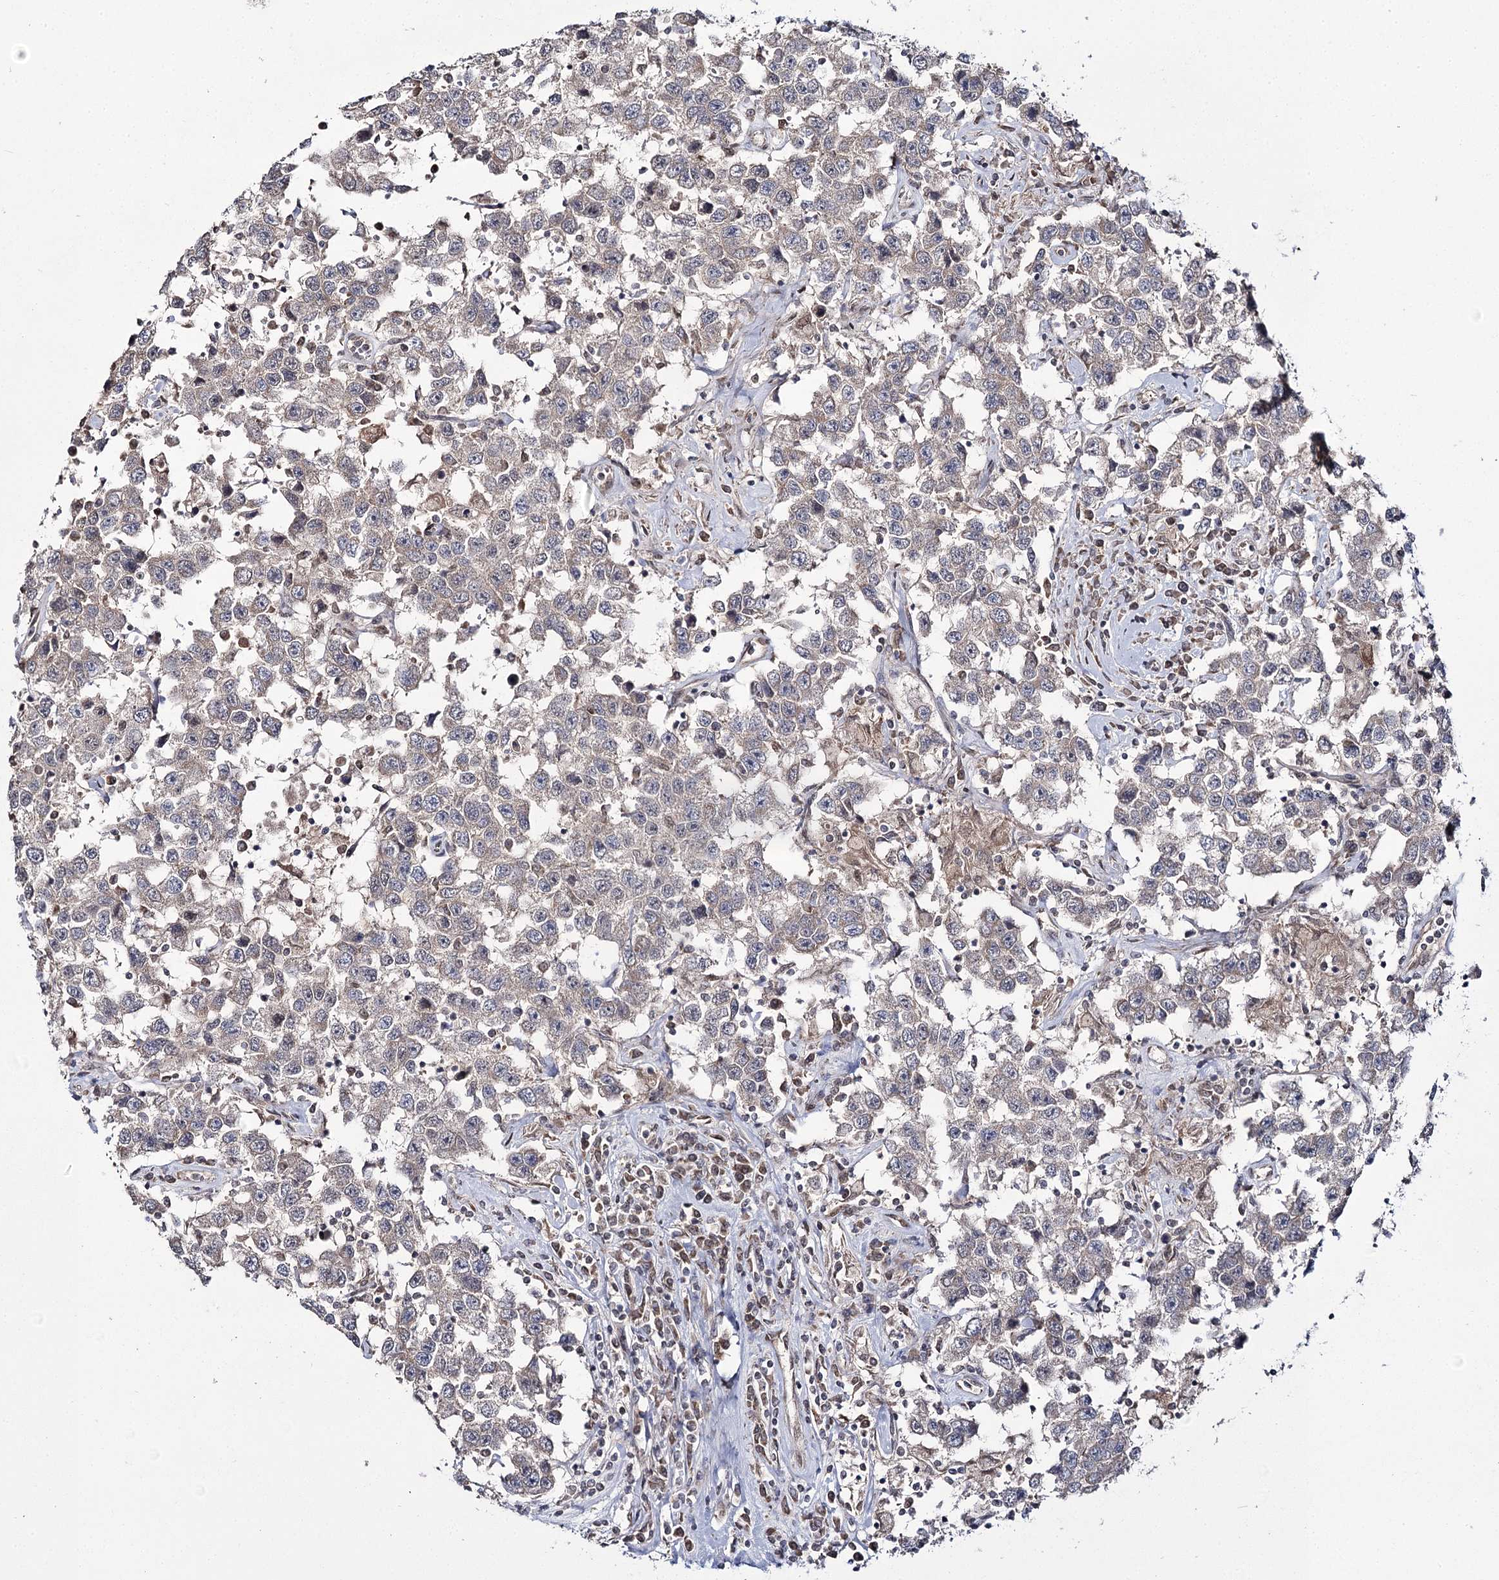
{"staining": {"intensity": "negative", "quantity": "none", "location": "none"}, "tissue": "testis cancer", "cell_type": "Tumor cells", "image_type": "cancer", "snomed": [{"axis": "morphology", "description": "Seminoma, NOS"}, {"axis": "topography", "description": "Testis"}], "caption": "DAB immunohistochemical staining of testis cancer (seminoma) shows no significant expression in tumor cells.", "gene": "TRNT1", "patient": {"sex": "male", "age": 41}}